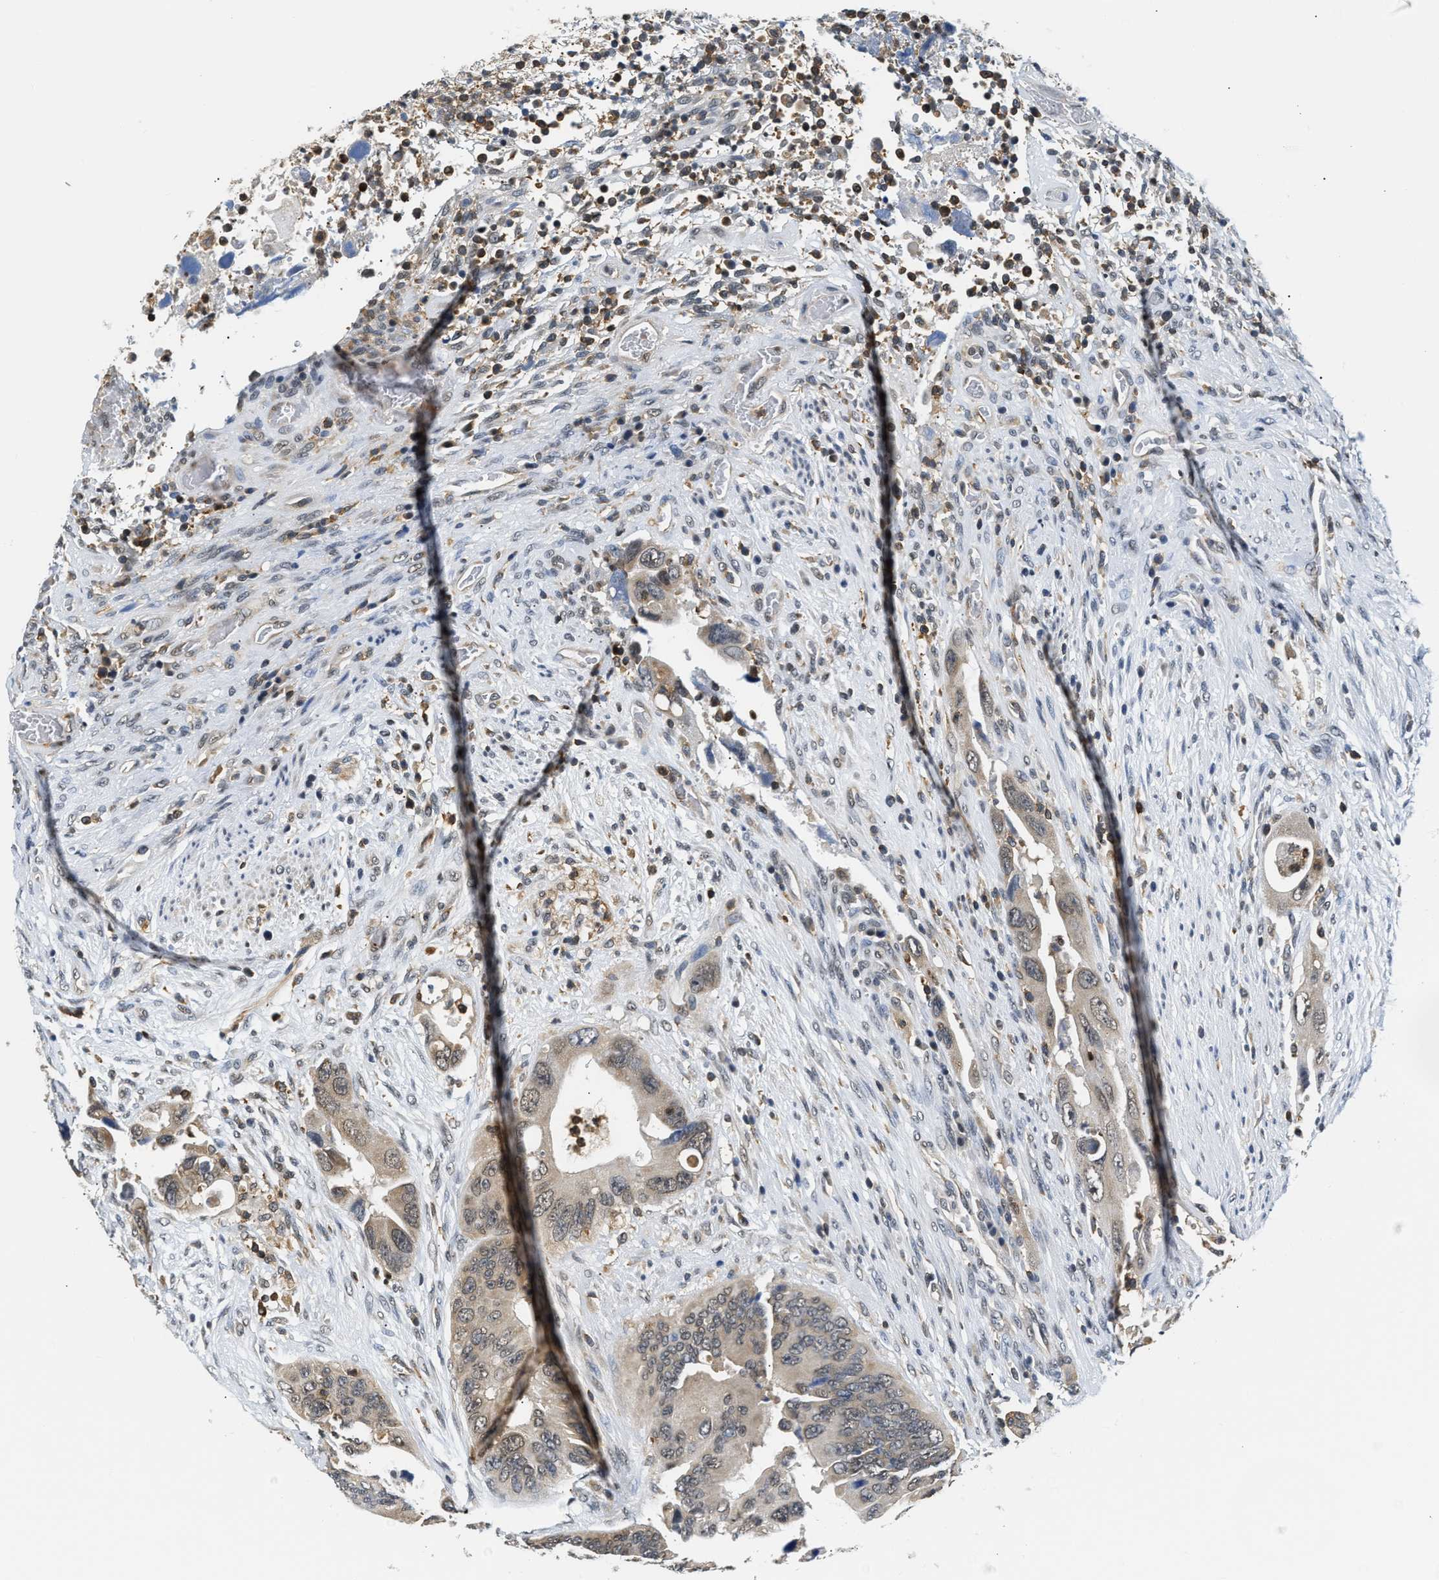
{"staining": {"intensity": "weak", "quantity": ">75%", "location": "cytoplasmic/membranous,nuclear"}, "tissue": "colorectal cancer", "cell_type": "Tumor cells", "image_type": "cancer", "snomed": [{"axis": "morphology", "description": "Adenocarcinoma, NOS"}, {"axis": "topography", "description": "Rectum"}], "caption": "Protein analysis of colorectal cancer tissue exhibits weak cytoplasmic/membranous and nuclear staining in approximately >75% of tumor cells.", "gene": "STK10", "patient": {"sex": "male", "age": 70}}